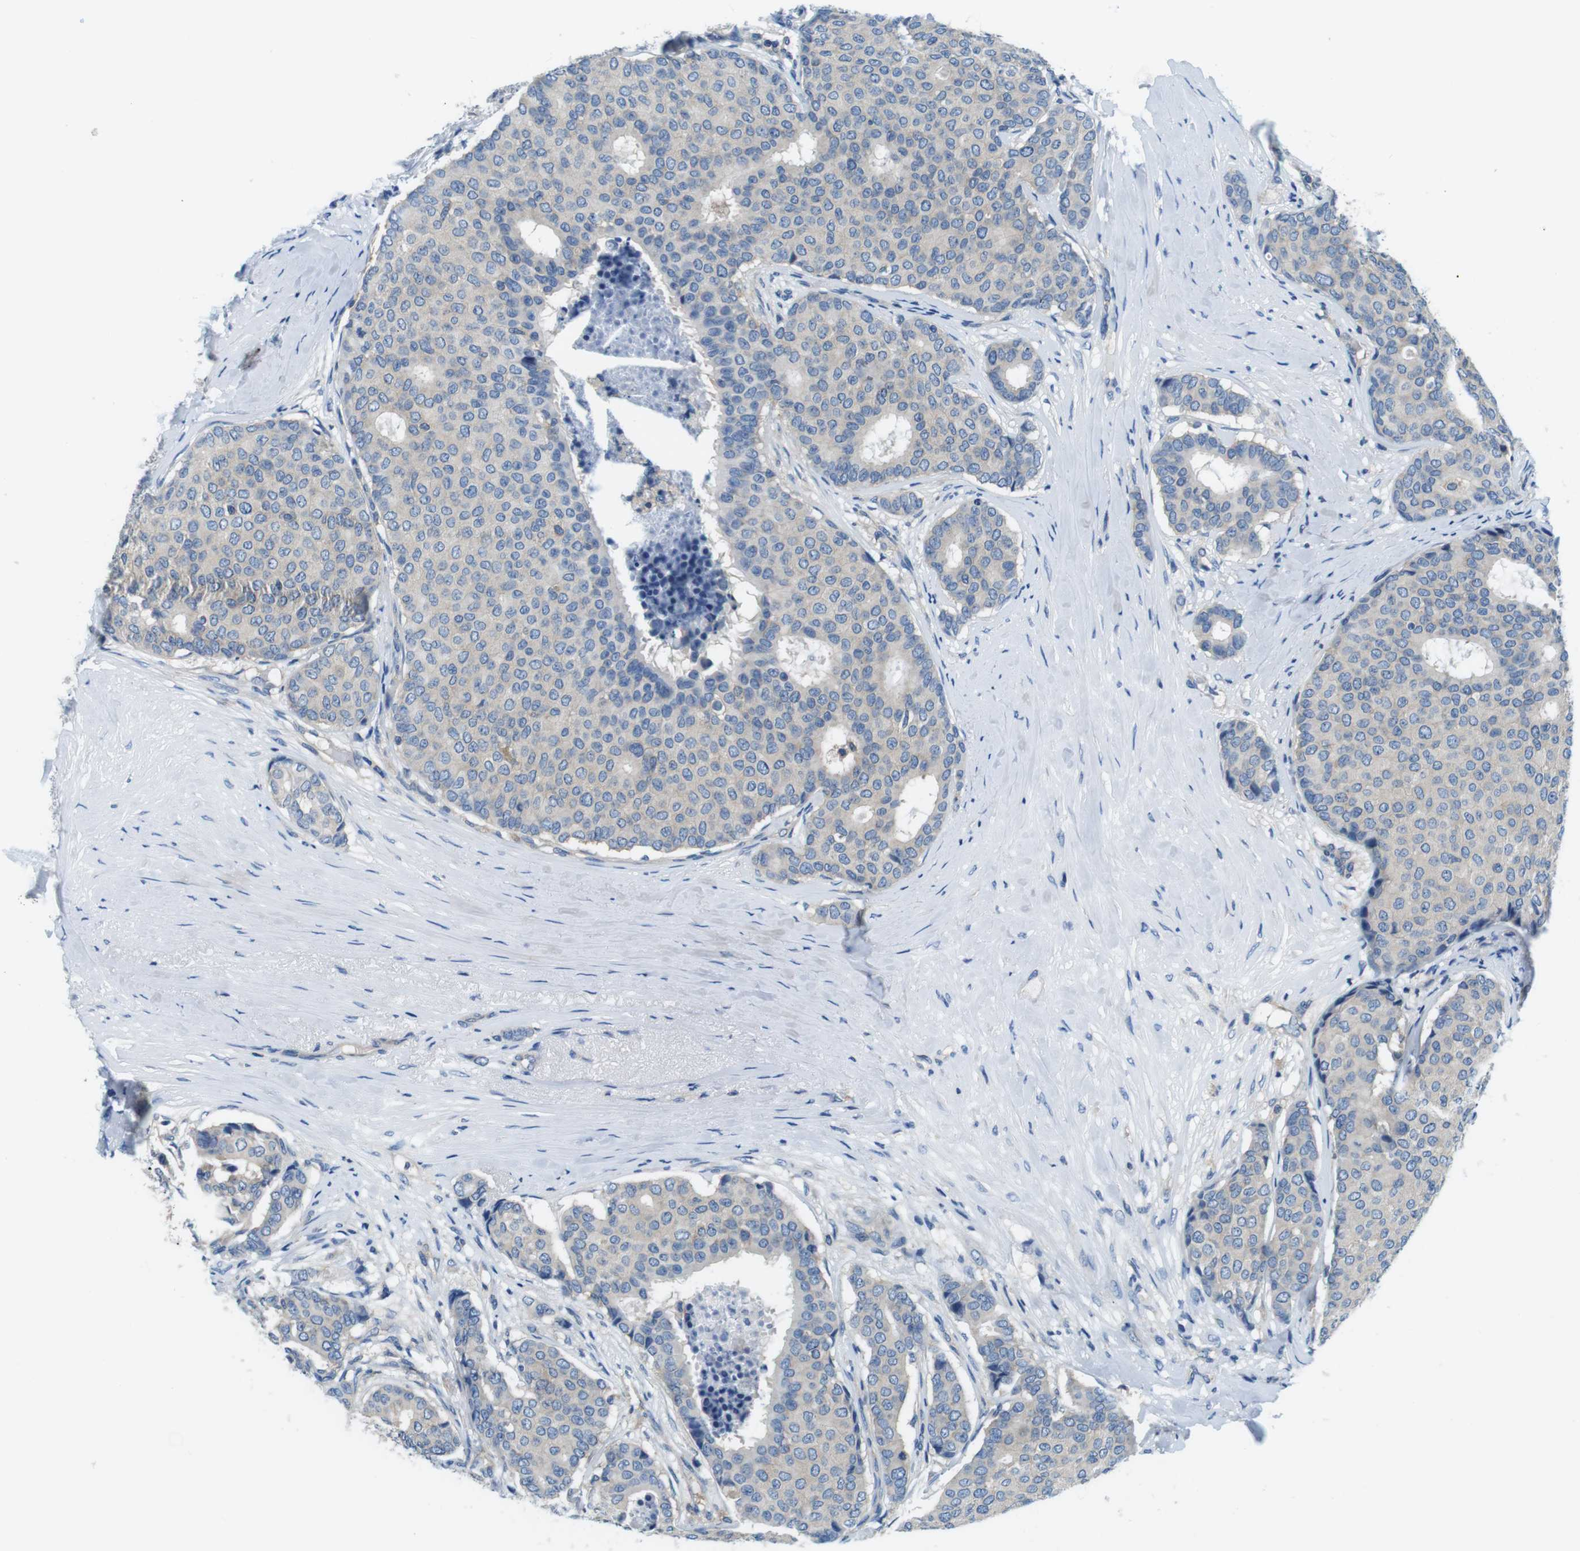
{"staining": {"intensity": "negative", "quantity": "none", "location": "none"}, "tissue": "breast cancer", "cell_type": "Tumor cells", "image_type": "cancer", "snomed": [{"axis": "morphology", "description": "Duct carcinoma"}, {"axis": "topography", "description": "Breast"}], "caption": "Breast invasive ductal carcinoma stained for a protein using IHC exhibits no expression tumor cells.", "gene": "DENND4C", "patient": {"sex": "female", "age": 75}}